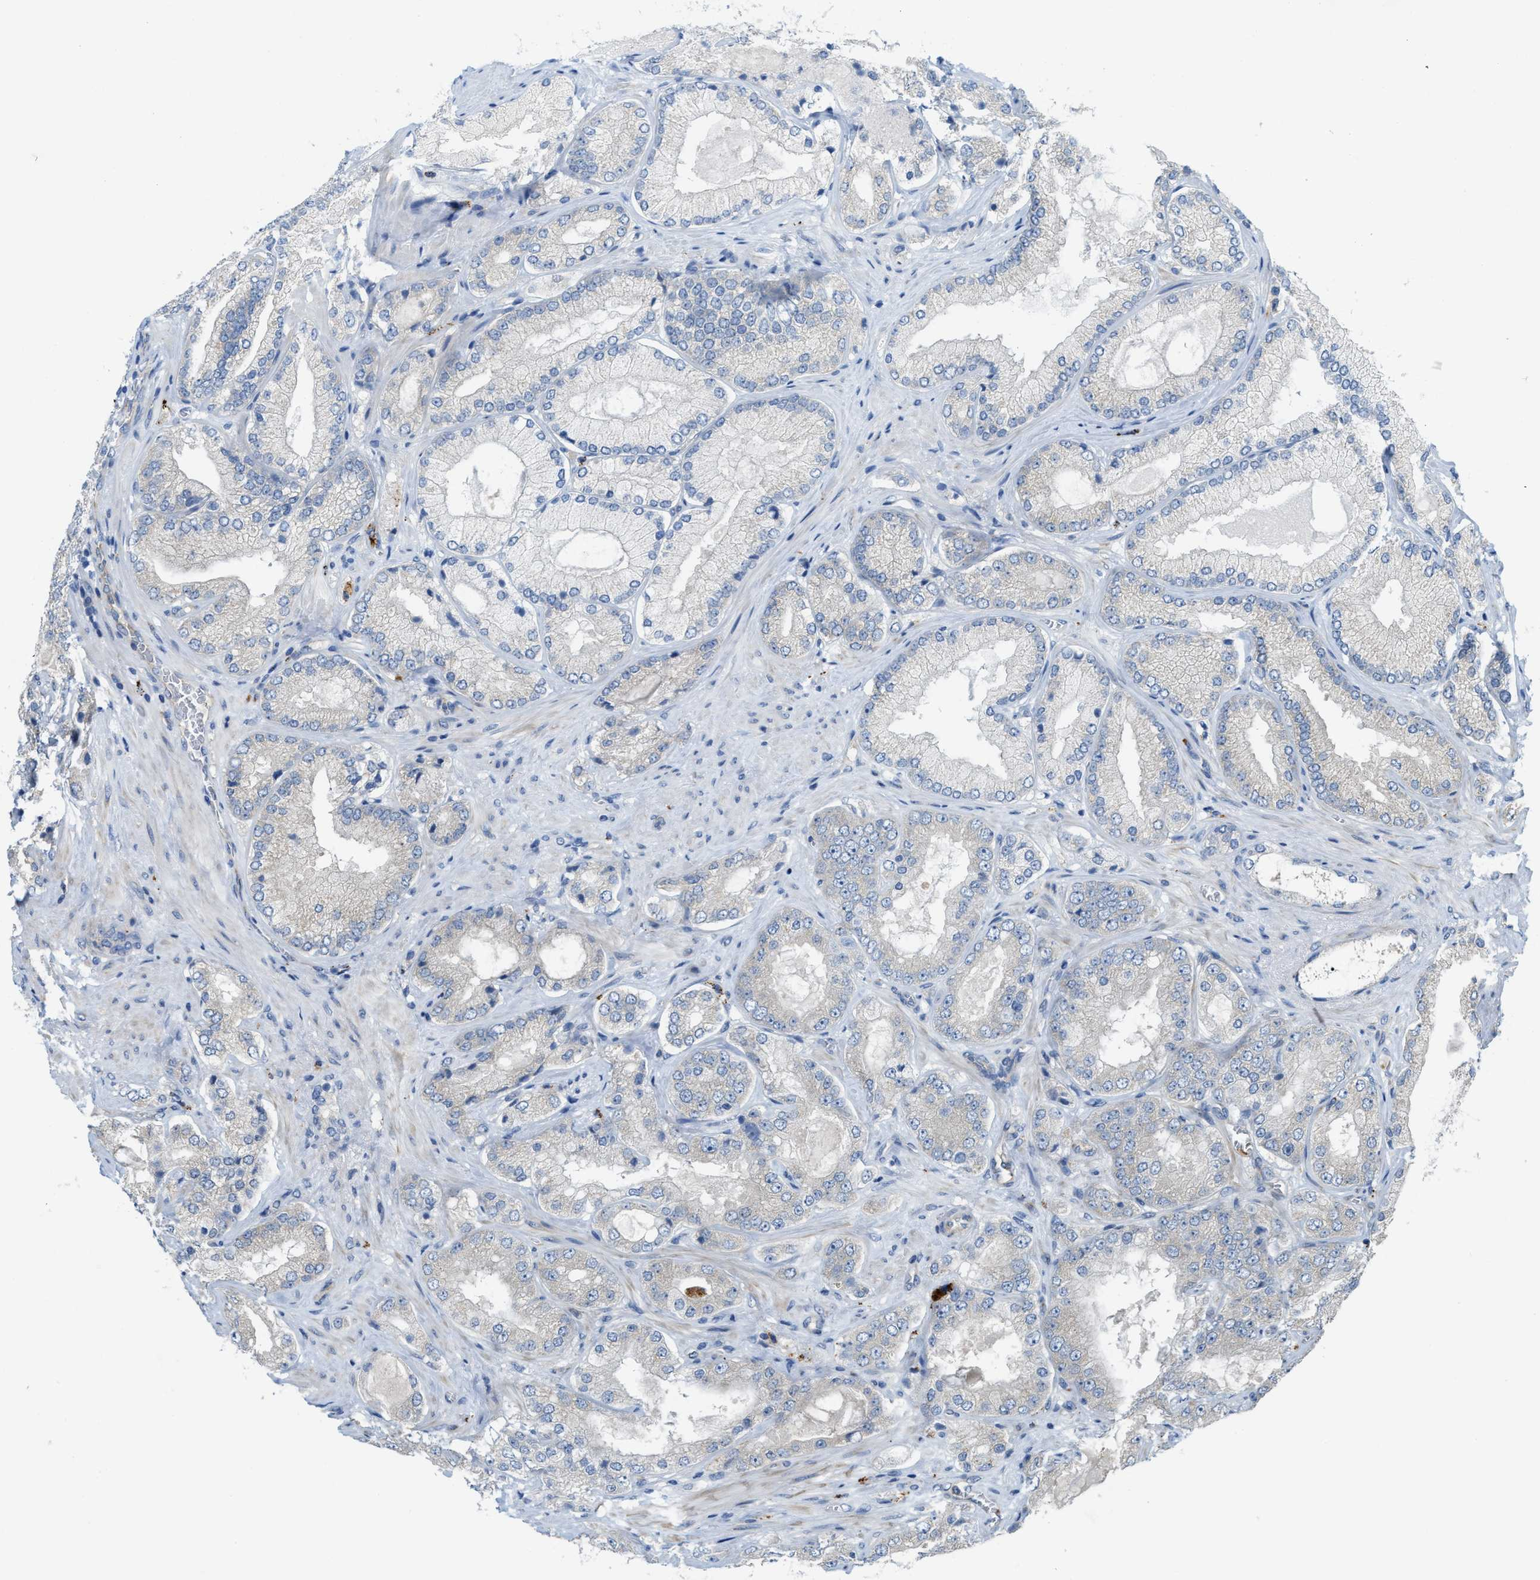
{"staining": {"intensity": "negative", "quantity": "none", "location": "none"}, "tissue": "prostate cancer", "cell_type": "Tumor cells", "image_type": "cancer", "snomed": [{"axis": "morphology", "description": "Adenocarcinoma, Low grade"}, {"axis": "topography", "description": "Prostate"}], "caption": "IHC micrograph of neoplastic tissue: human prostate cancer stained with DAB displays no significant protein expression in tumor cells. Brightfield microscopy of IHC stained with DAB (brown) and hematoxylin (blue), captured at high magnification.", "gene": "KLHDC10", "patient": {"sex": "male", "age": 65}}